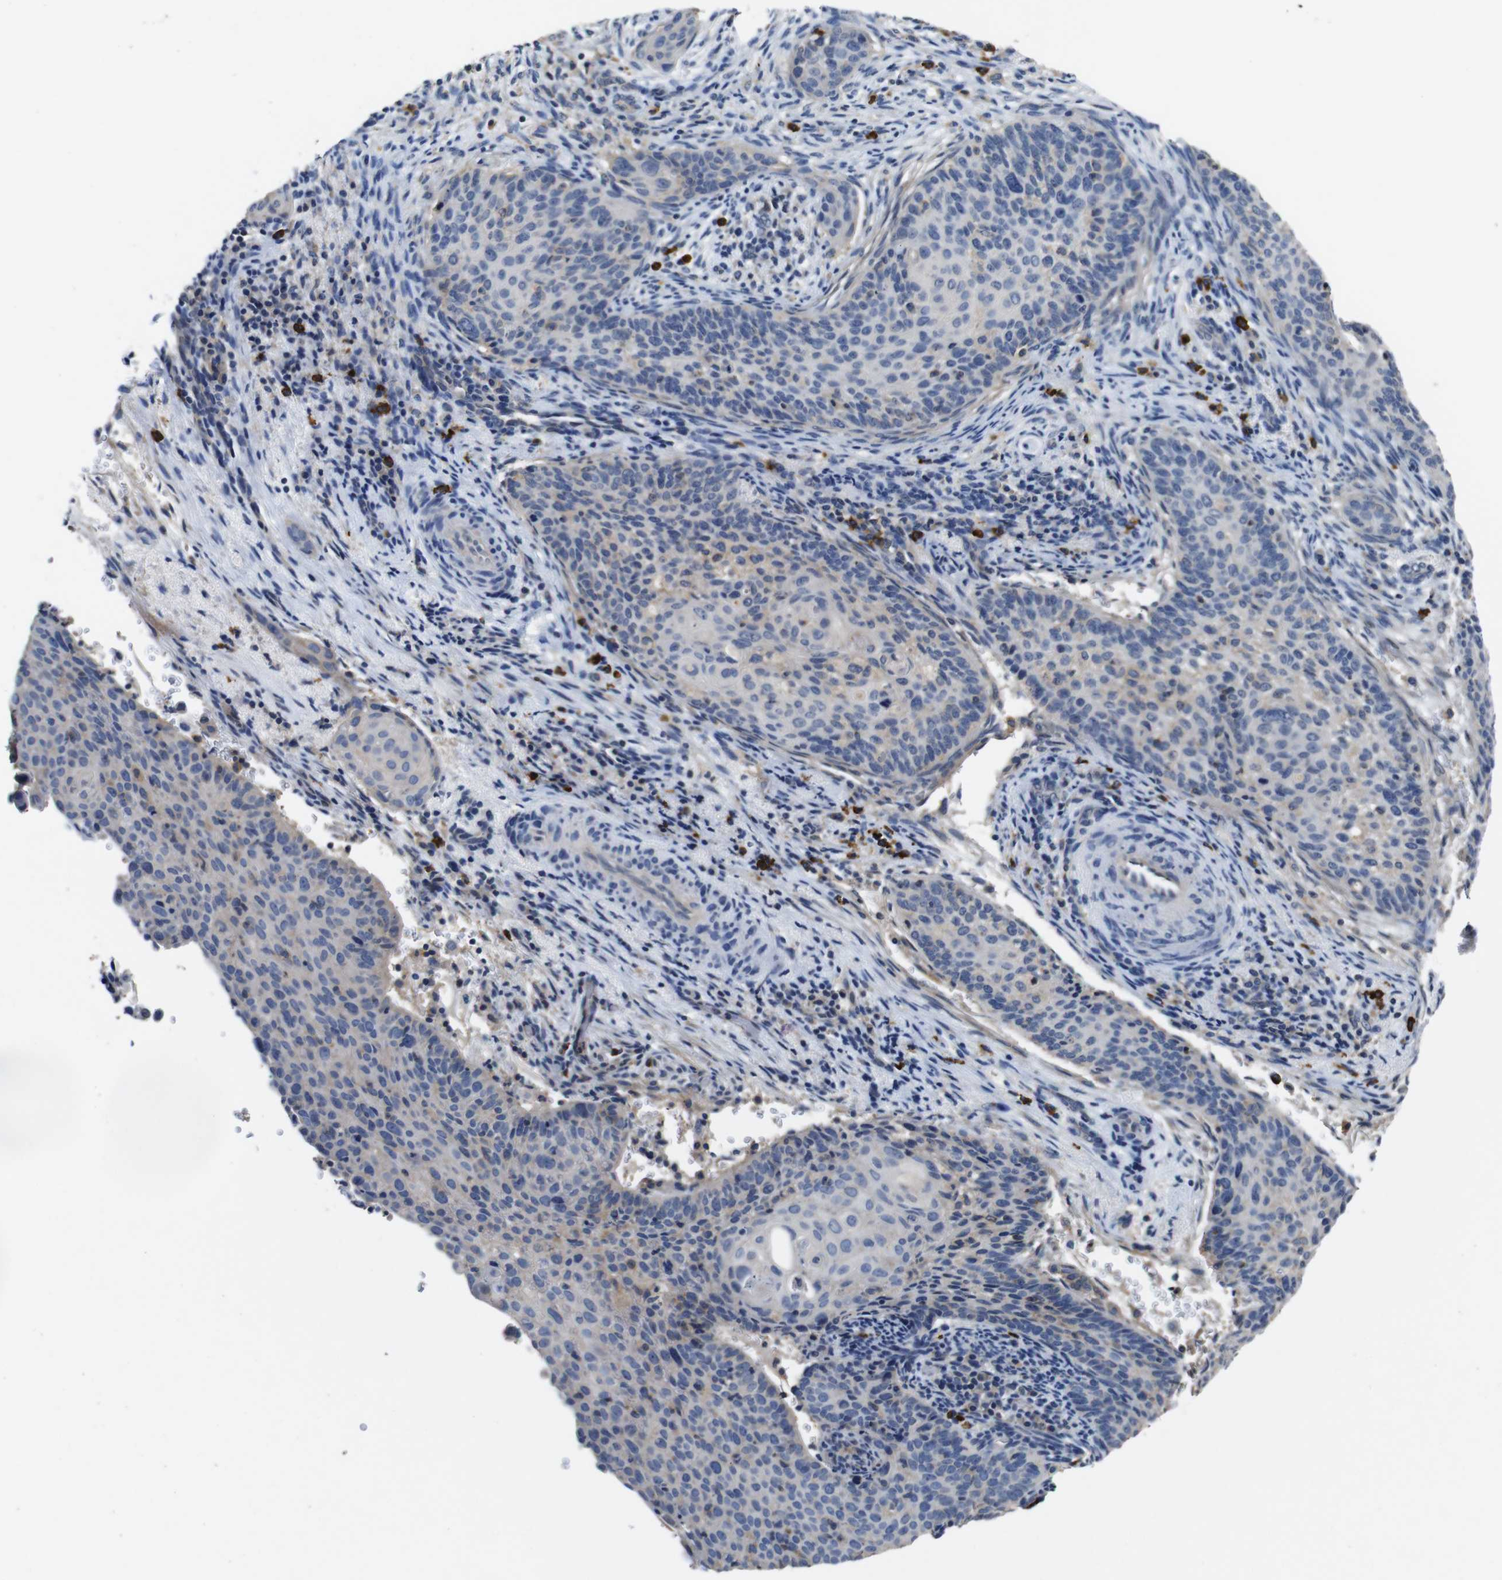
{"staining": {"intensity": "weak", "quantity": "<25%", "location": "cytoplasmic/membranous"}, "tissue": "cervical cancer", "cell_type": "Tumor cells", "image_type": "cancer", "snomed": [{"axis": "morphology", "description": "Squamous cell carcinoma, NOS"}, {"axis": "topography", "description": "Cervix"}], "caption": "IHC image of cervical squamous cell carcinoma stained for a protein (brown), which demonstrates no staining in tumor cells. (DAB immunohistochemistry visualized using brightfield microscopy, high magnification).", "gene": "GLIPR1", "patient": {"sex": "female", "age": 33}}